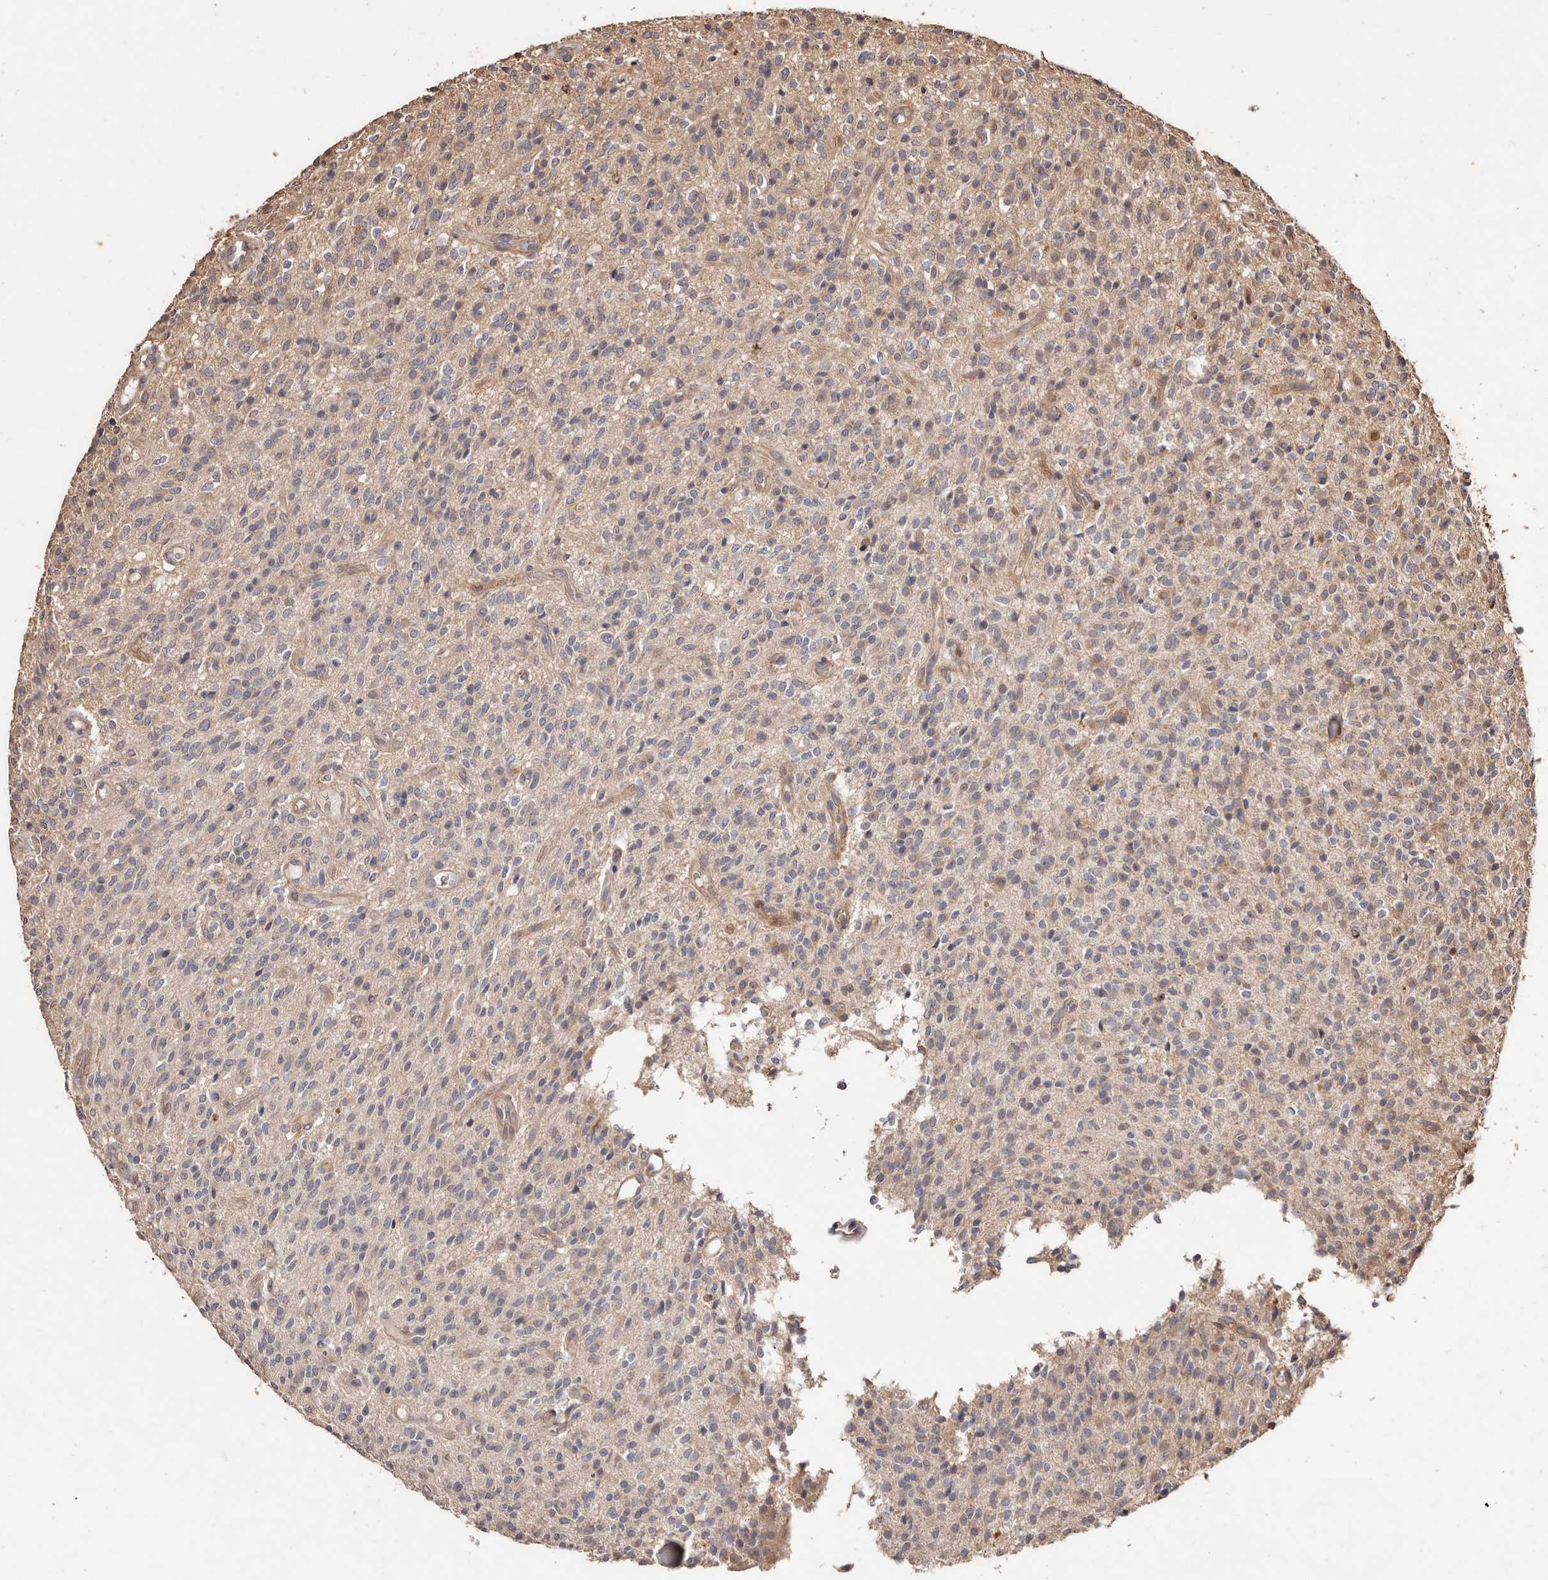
{"staining": {"intensity": "weak", "quantity": "<25%", "location": "cytoplasmic/membranous"}, "tissue": "glioma", "cell_type": "Tumor cells", "image_type": "cancer", "snomed": [{"axis": "morphology", "description": "Glioma, malignant, High grade"}, {"axis": "topography", "description": "Brain"}], "caption": "IHC image of neoplastic tissue: human malignant glioma (high-grade) stained with DAB (3,3'-diaminobenzidine) demonstrates no significant protein staining in tumor cells.", "gene": "CCL14", "patient": {"sex": "male", "age": 34}}